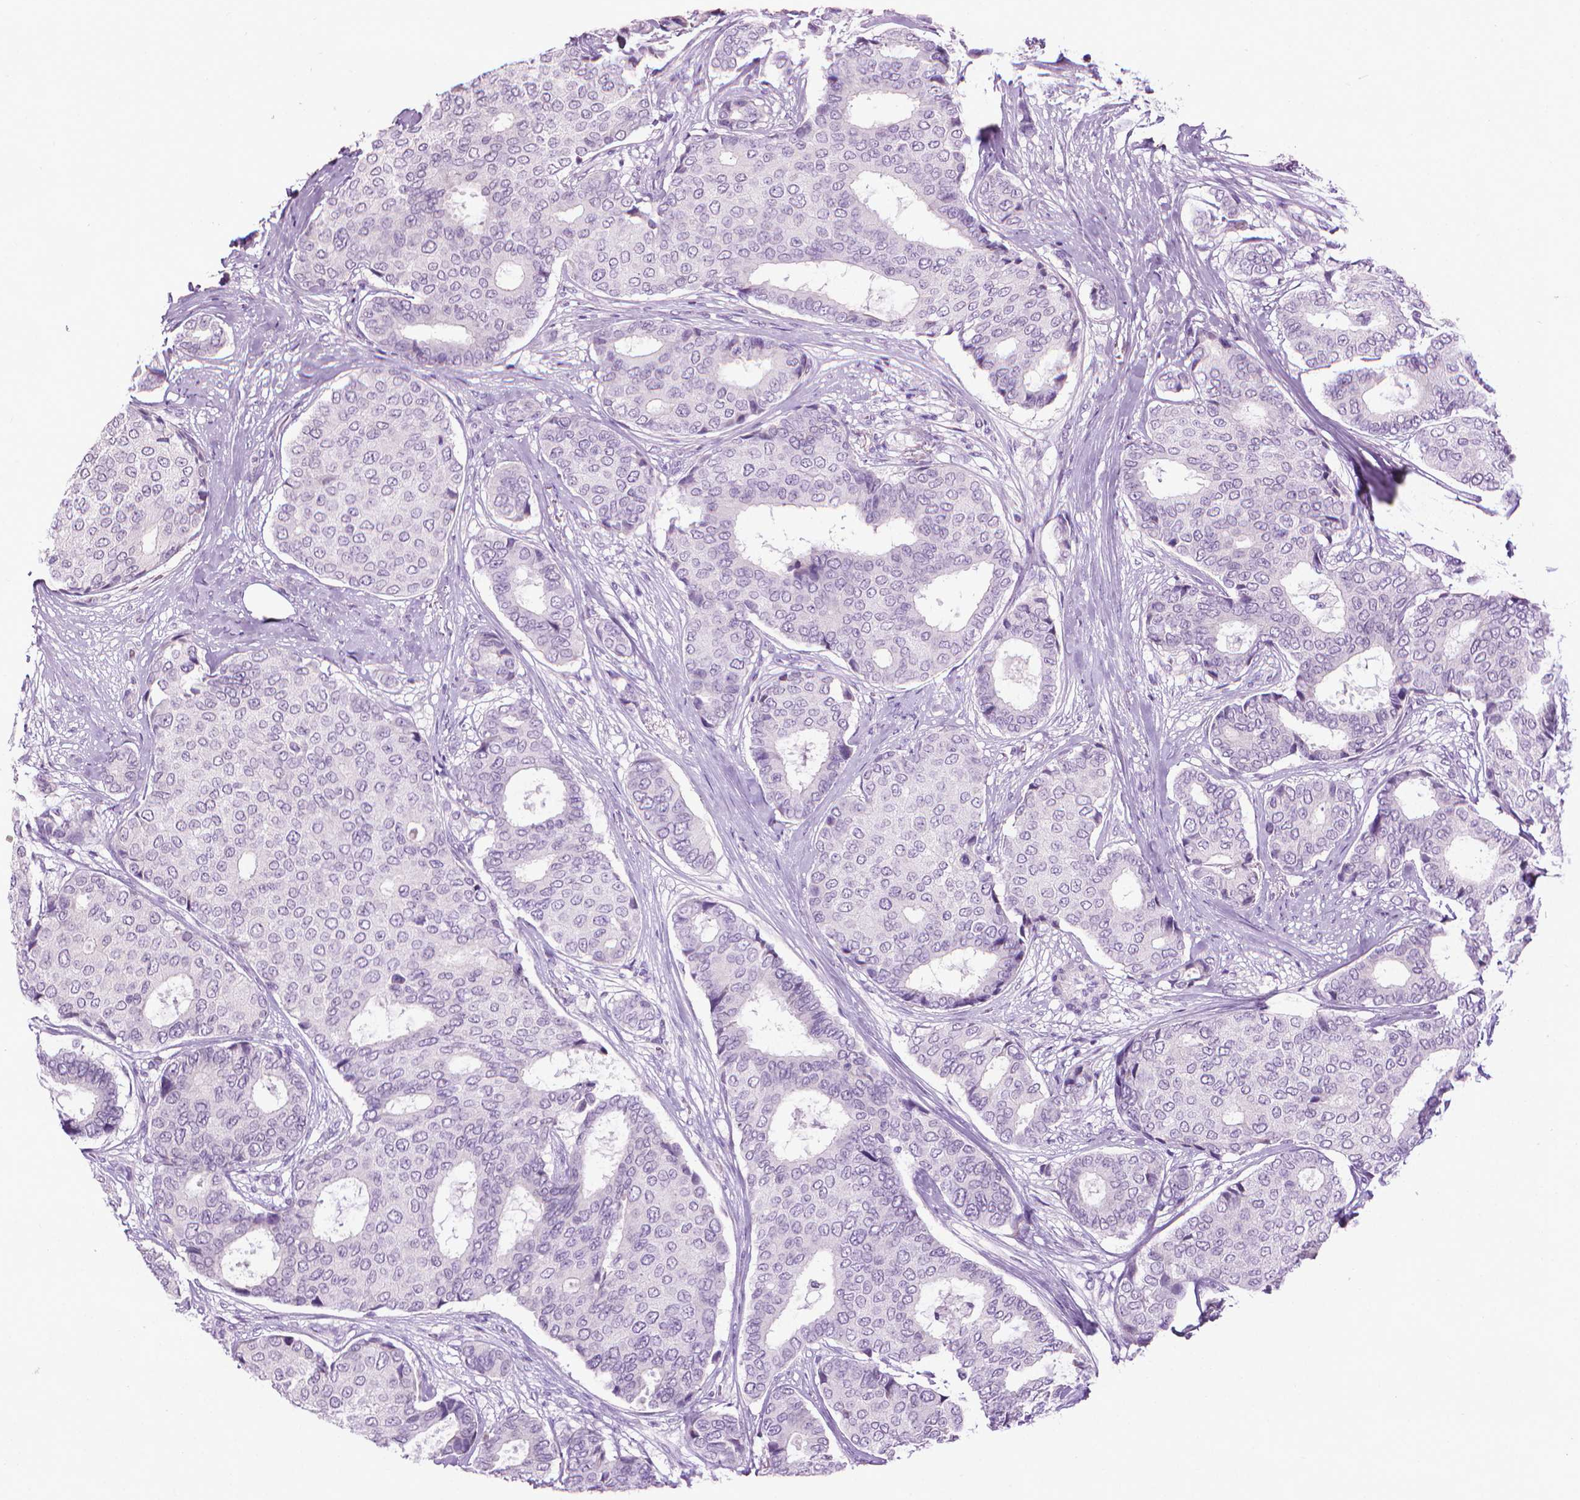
{"staining": {"intensity": "negative", "quantity": "none", "location": "none"}, "tissue": "breast cancer", "cell_type": "Tumor cells", "image_type": "cancer", "snomed": [{"axis": "morphology", "description": "Duct carcinoma"}, {"axis": "topography", "description": "Breast"}], "caption": "Immunohistochemical staining of breast cancer (invasive ductal carcinoma) exhibits no significant positivity in tumor cells.", "gene": "DNAI7", "patient": {"sex": "female", "age": 75}}